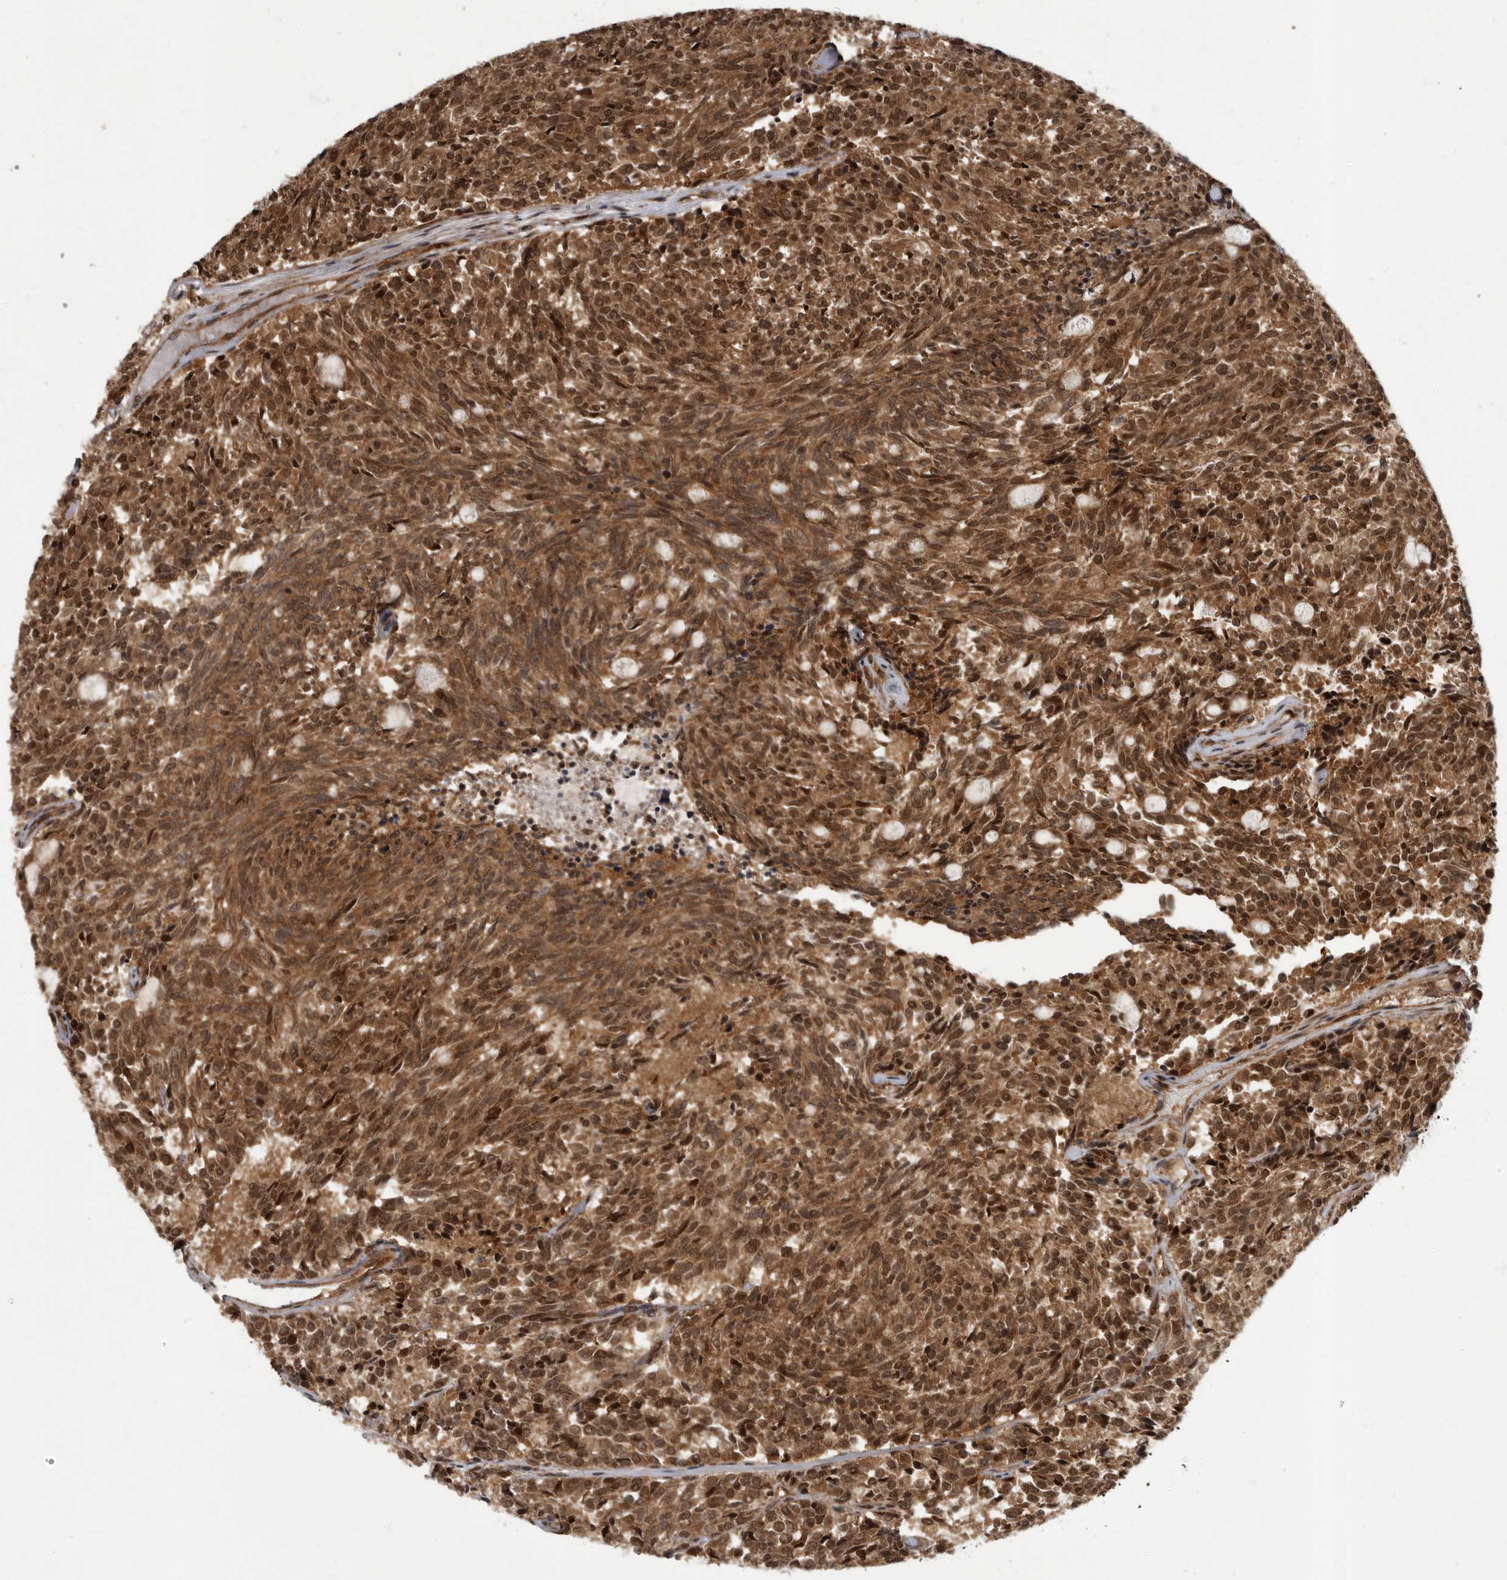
{"staining": {"intensity": "strong", "quantity": ">75%", "location": "cytoplasmic/membranous,nuclear"}, "tissue": "carcinoid", "cell_type": "Tumor cells", "image_type": "cancer", "snomed": [{"axis": "morphology", "description": "Carcinoid, malignant, NOS"}, {"axis": "topography", "description": "Pancreas"}], "caption": "Immunohistochemical staining of human malignant carcinoid demonstrates high levels of strong cytoplasmic/membranous and nuclear protein expression in approximately >75% of tumor cells. Immunohistochemistry (ihc) stains the protein in brown and the nuclei are stained blue.", "gene": "VPS50", "patient": {"sex": "female", "age": 54}}